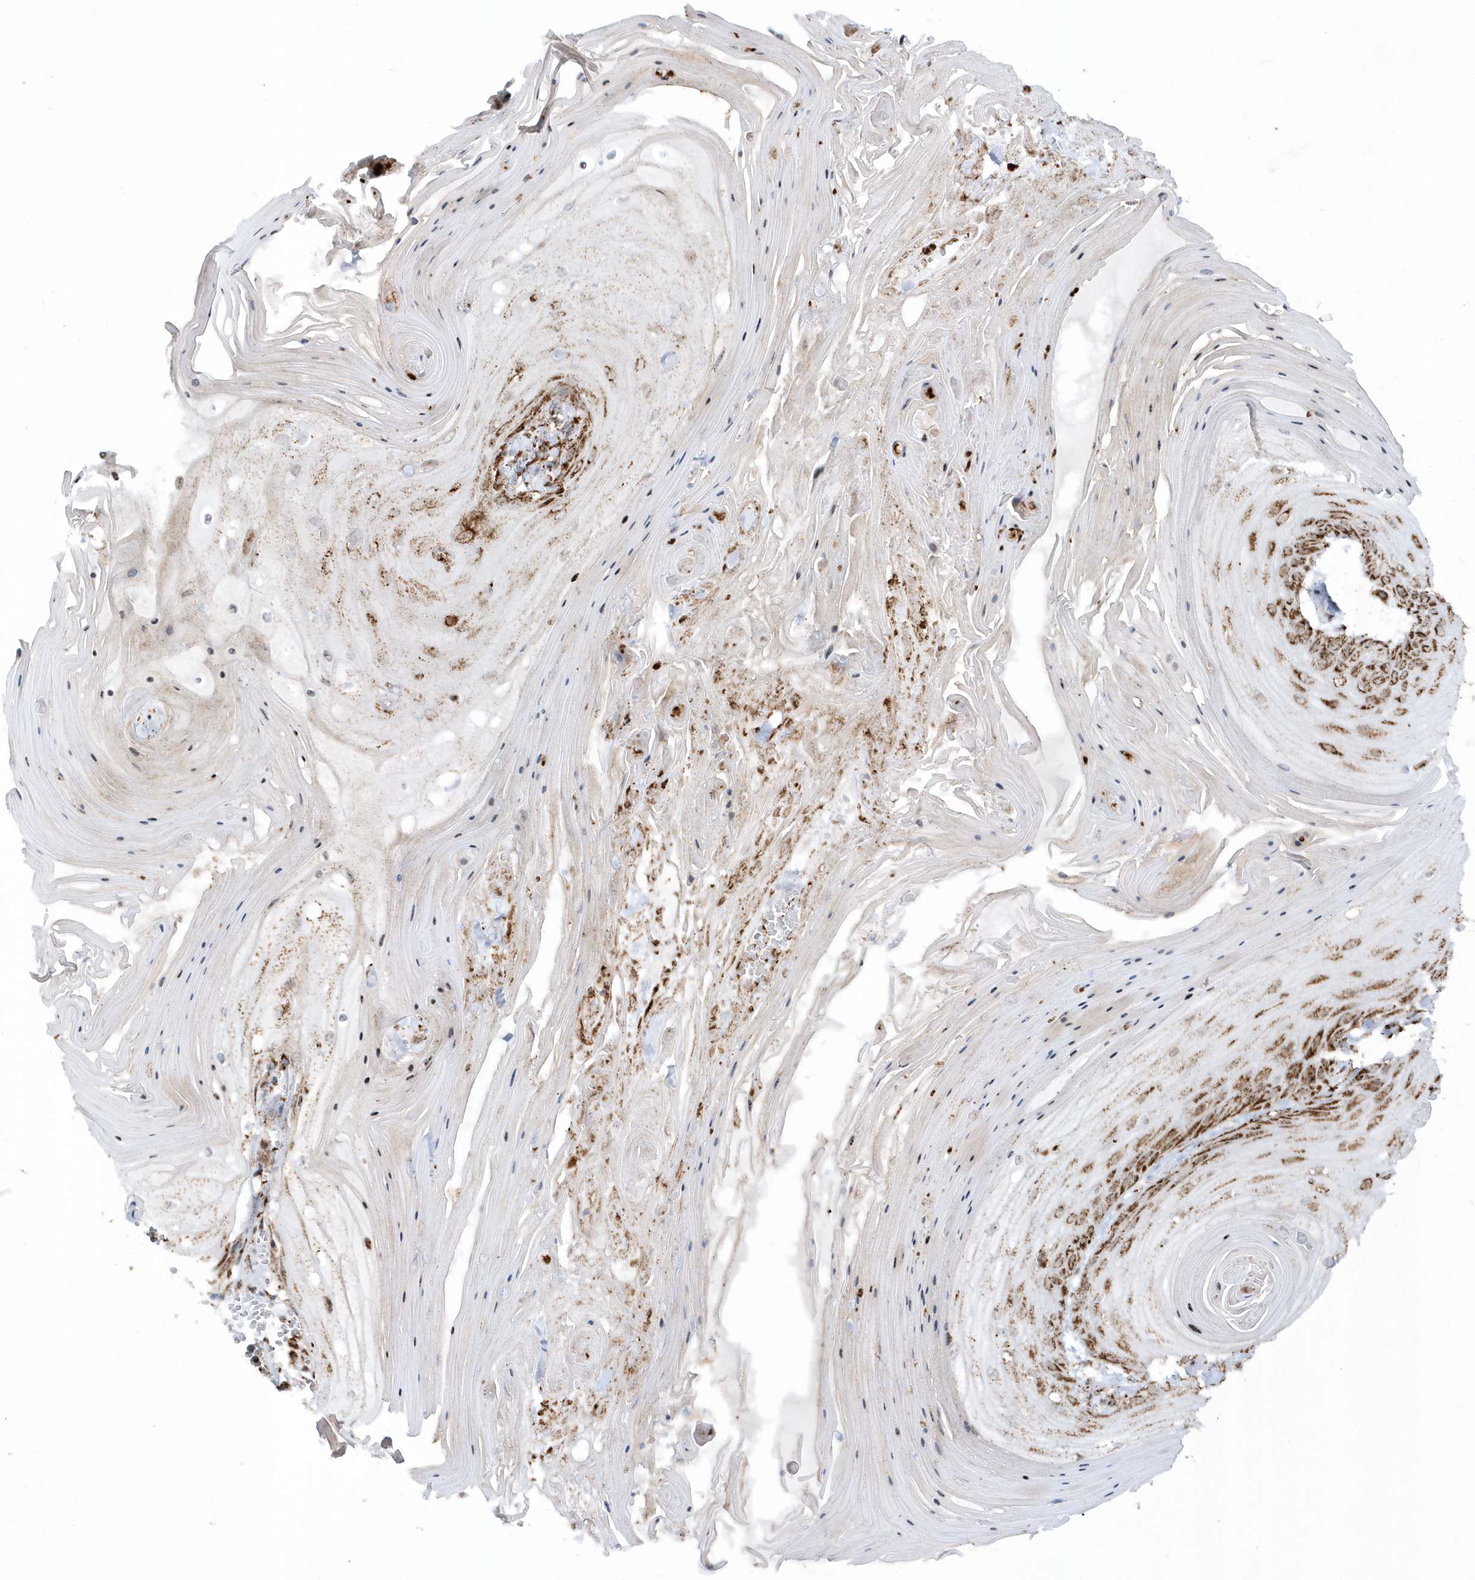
{"staining": {"intensity": "moderate", "quantity": ">75%", "location": "cytoplasmic/membranous"}, "tissue": "skin cancer", "cell_type": "Tumor cells", "image_type": "cancer", "snomed": [{"axis": "morphology", "description": "Squamous cell carcinoma, NOS"}, {"axis": "topography", "description": "Skin"}], "caption": "Skin cancer (squamous cell carcinoma) stained with a protein marker shows moderate staining in tumor cells.", "gene": "CRY2", "patient": {"sex": "male", "age": 74}}